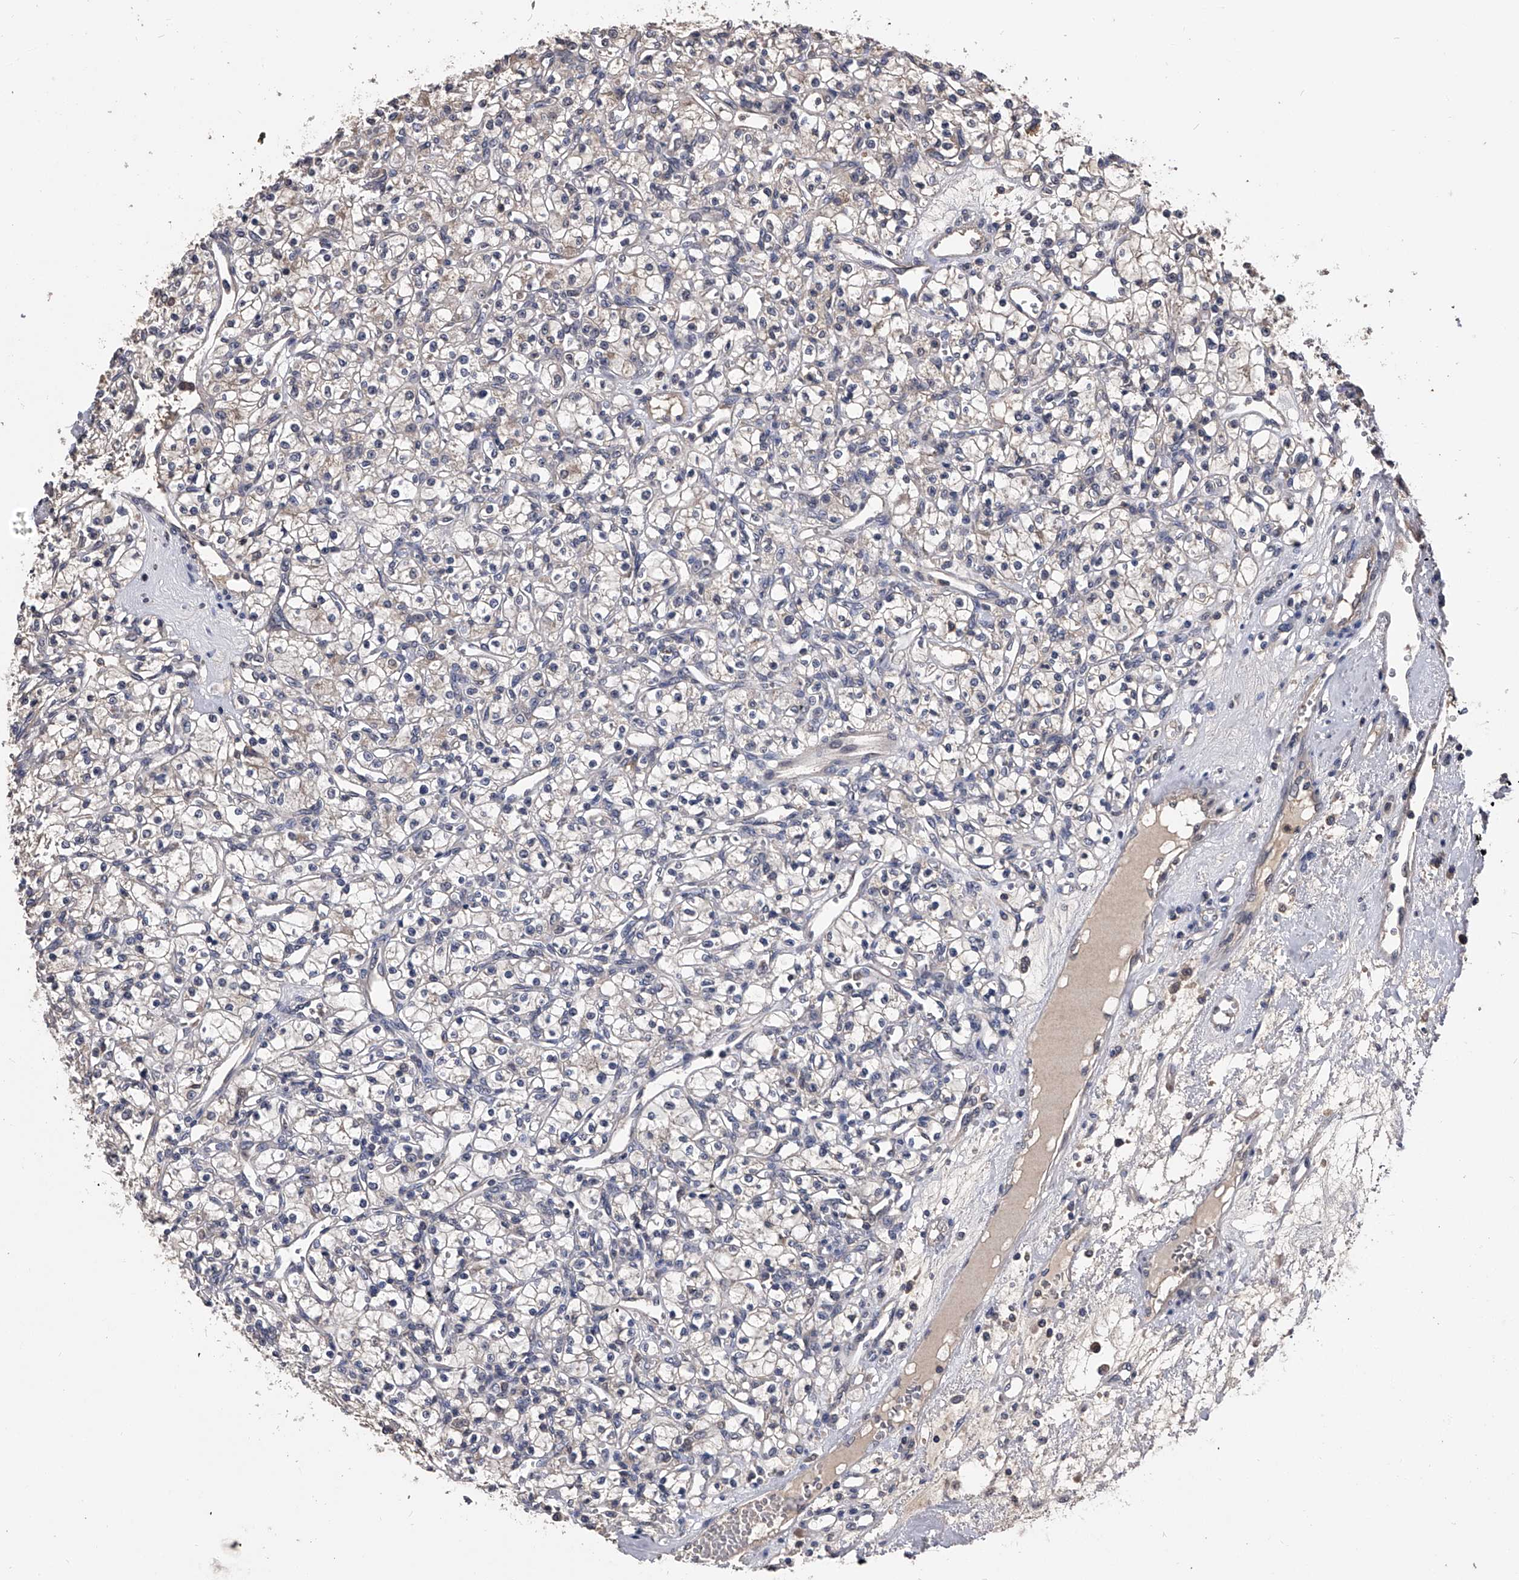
{"staining": {"intensity": "negative", "quantity": "none", "location": "none"}, "tissue": "renal cancer", "cell_type": "Tumor cells", "image_type": "cancer", "snomed": [{"axis": "morphology", "description": "Adenocarcinoma, NOS"}, {"axis": "topography", "description": "Kidney"}], "caption": "The IHC image has no significant expression in tumor cells of renal adenocarcinoma tissue. (Immunohistochemistry, brightfield microscopy, high magnification).", "gene": "EFCAB7", "patient": {"sex": "female", "age": 59}}